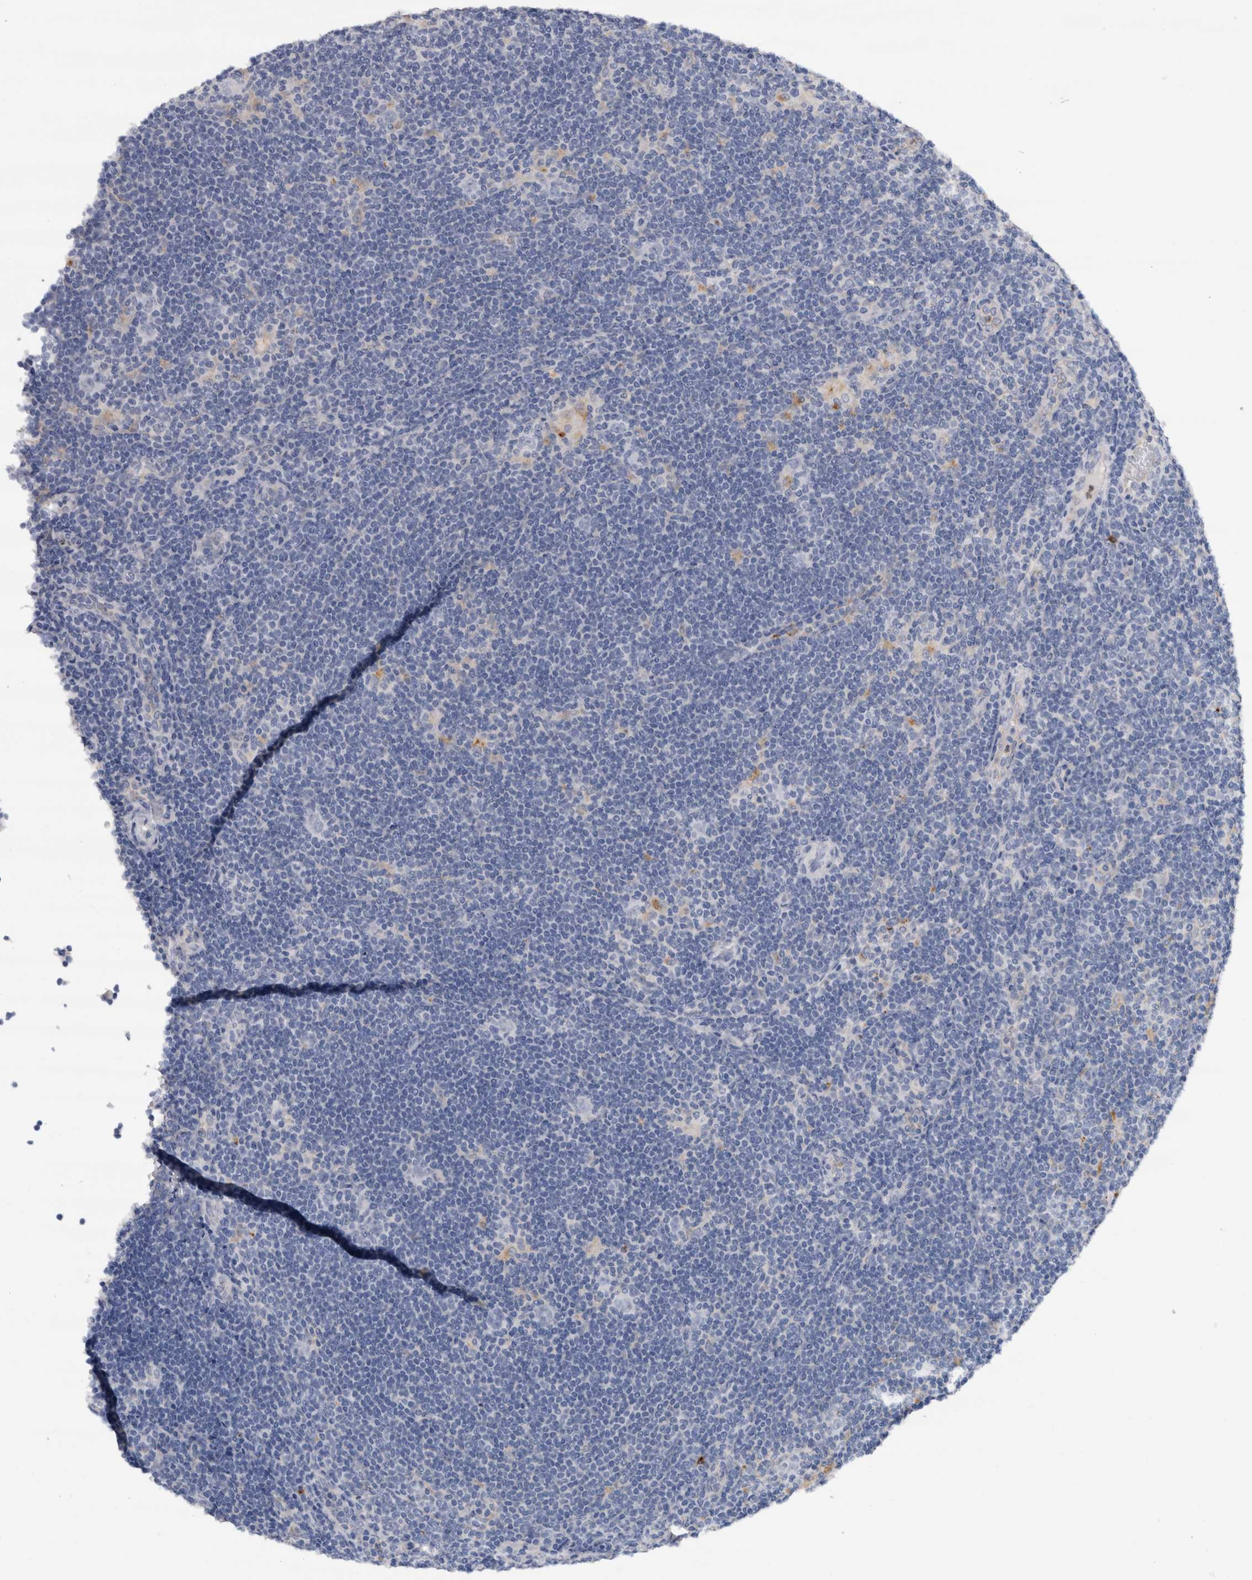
{"staining": {"intensity": "negative", "quantity": "none", "location": "none"}, "tissue": "lymphoma", "cell_type": "Tumor cells", "image_type": "cancer", "snomed": [{"axis": "morphology", "description": "Hodgkin's disease, NOS"}, {"axis": "topography", "description": "Lymph node"}], "caption": "The photomicrograph demonstrates no significant expression in tumor cells of Hodgkin's disease.", "gene": "CD63", "patient": {"sex": "female", "age": 57}}